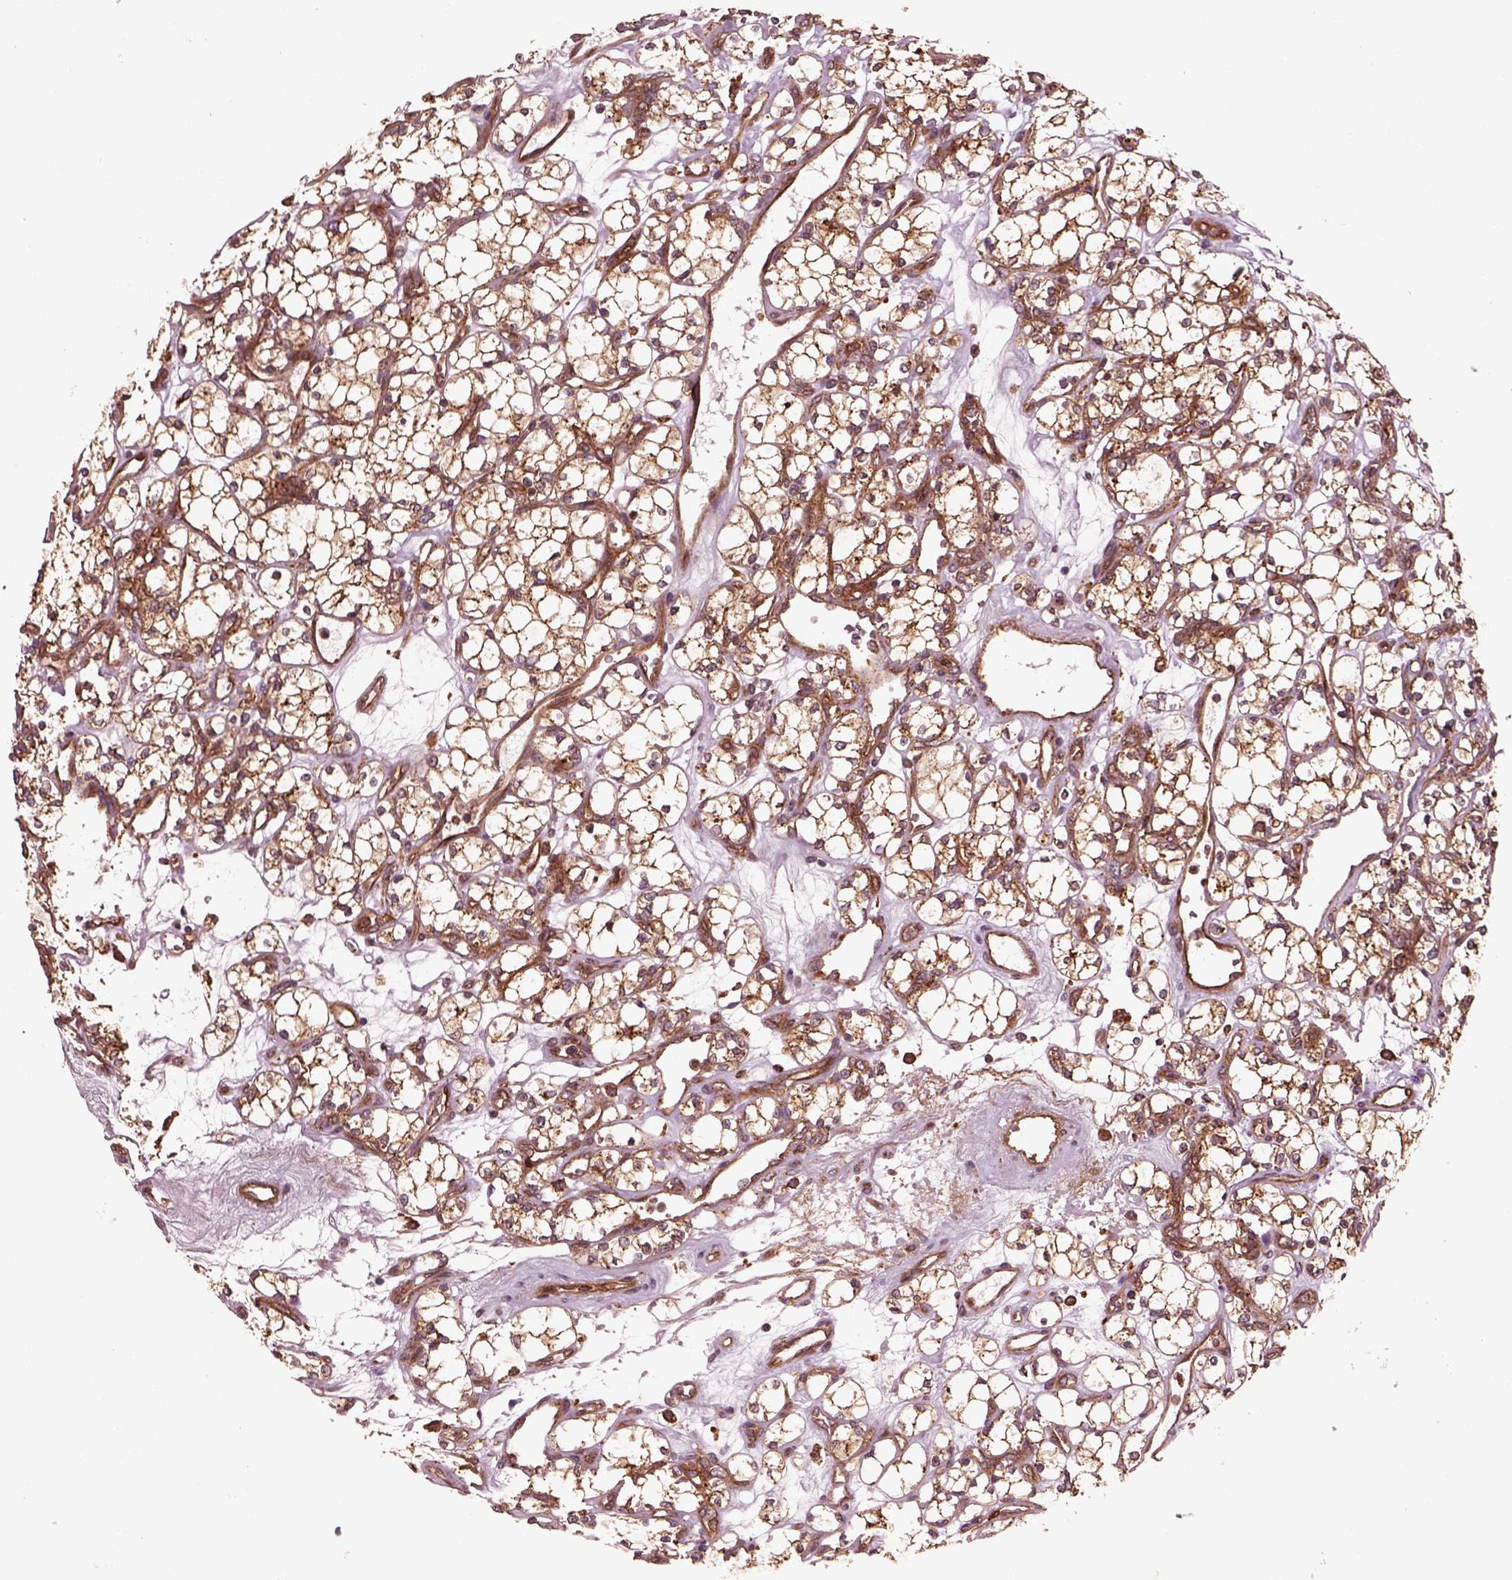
{"staining": {"intensity": "moderate", "quantity": ">75%", "location": "cytoplasmic/membranous"}, "tissue": "renal cancer", "cell_type": "Tumor cells", "image_type": "cancer", "snomed": [{"axis": "morphology", "description": "Adenocarcinoma, NOS"}, {"axis": "topography", "description": "Kidney"}], "caption": "Renal cancer stained with DAB immunohistochemistry (IHC) displays medium levels of moderate cytoplasmic/membranous staining in about >75% of tumor cells. (brown staining indicates protein expression, while blue staining denotes nuclei).", "gene": "WASHC2A", "patient": {"sex": "female", "age": 69}}